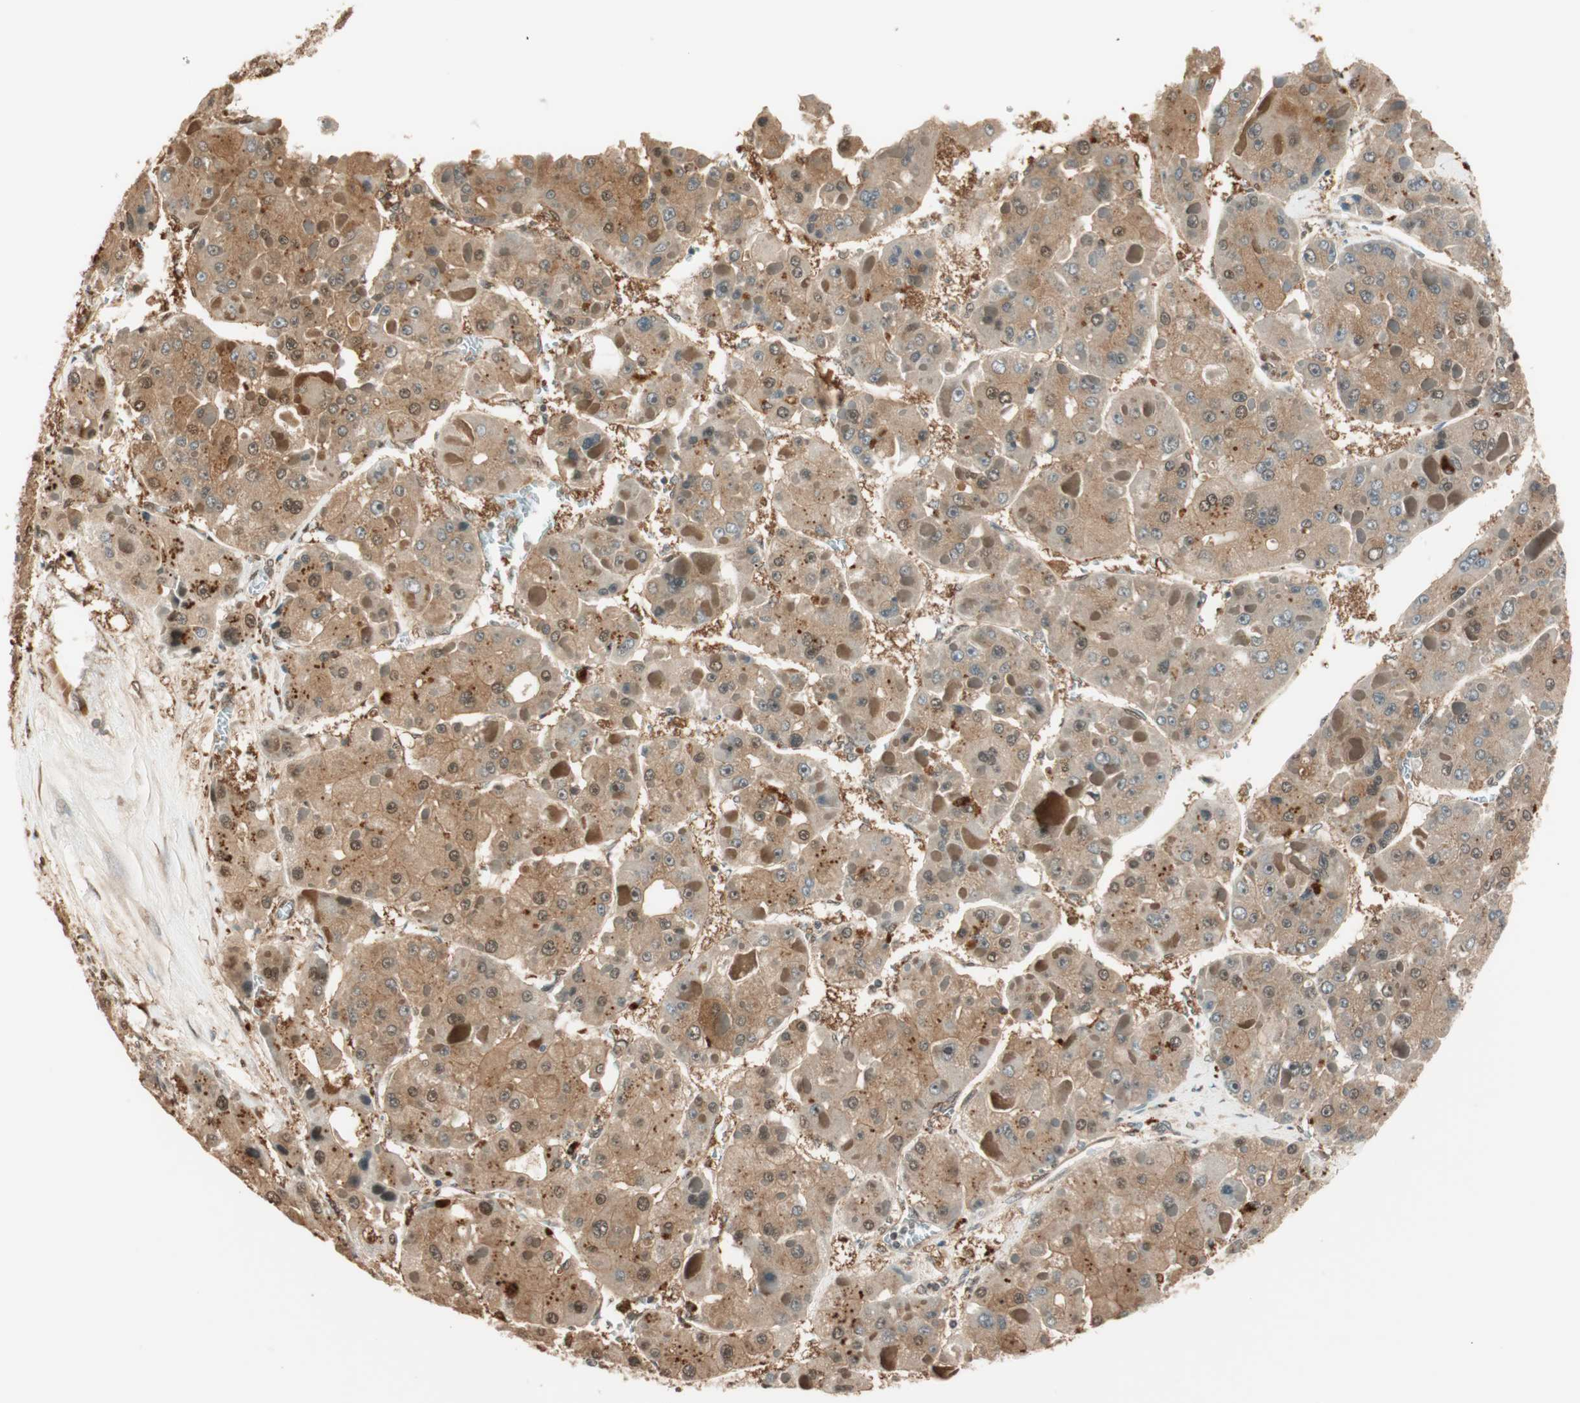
{"staining": {"intensity": "moderate", "quantity": ">75%", "location": "cytoplasmic/membranous,nuclear"}, "tissue": "liver cancer", "cell_type": "Tumor cells", "image_type": "cancer", "snomed": [{"axis": "morphology", "description": "Carcinoma, Hepatocellular, NOS"}, {"axis": "topography", "description": "Liver"}], "caption": "The immunohistochemical stain labels moderate cytoplasmic/membranous and nuclear staining in tumor cells of hepatocellular carcinoma (liver) tissue.", "gene": "ZNF443", "patient": {"sex": "female", "age": 73}}